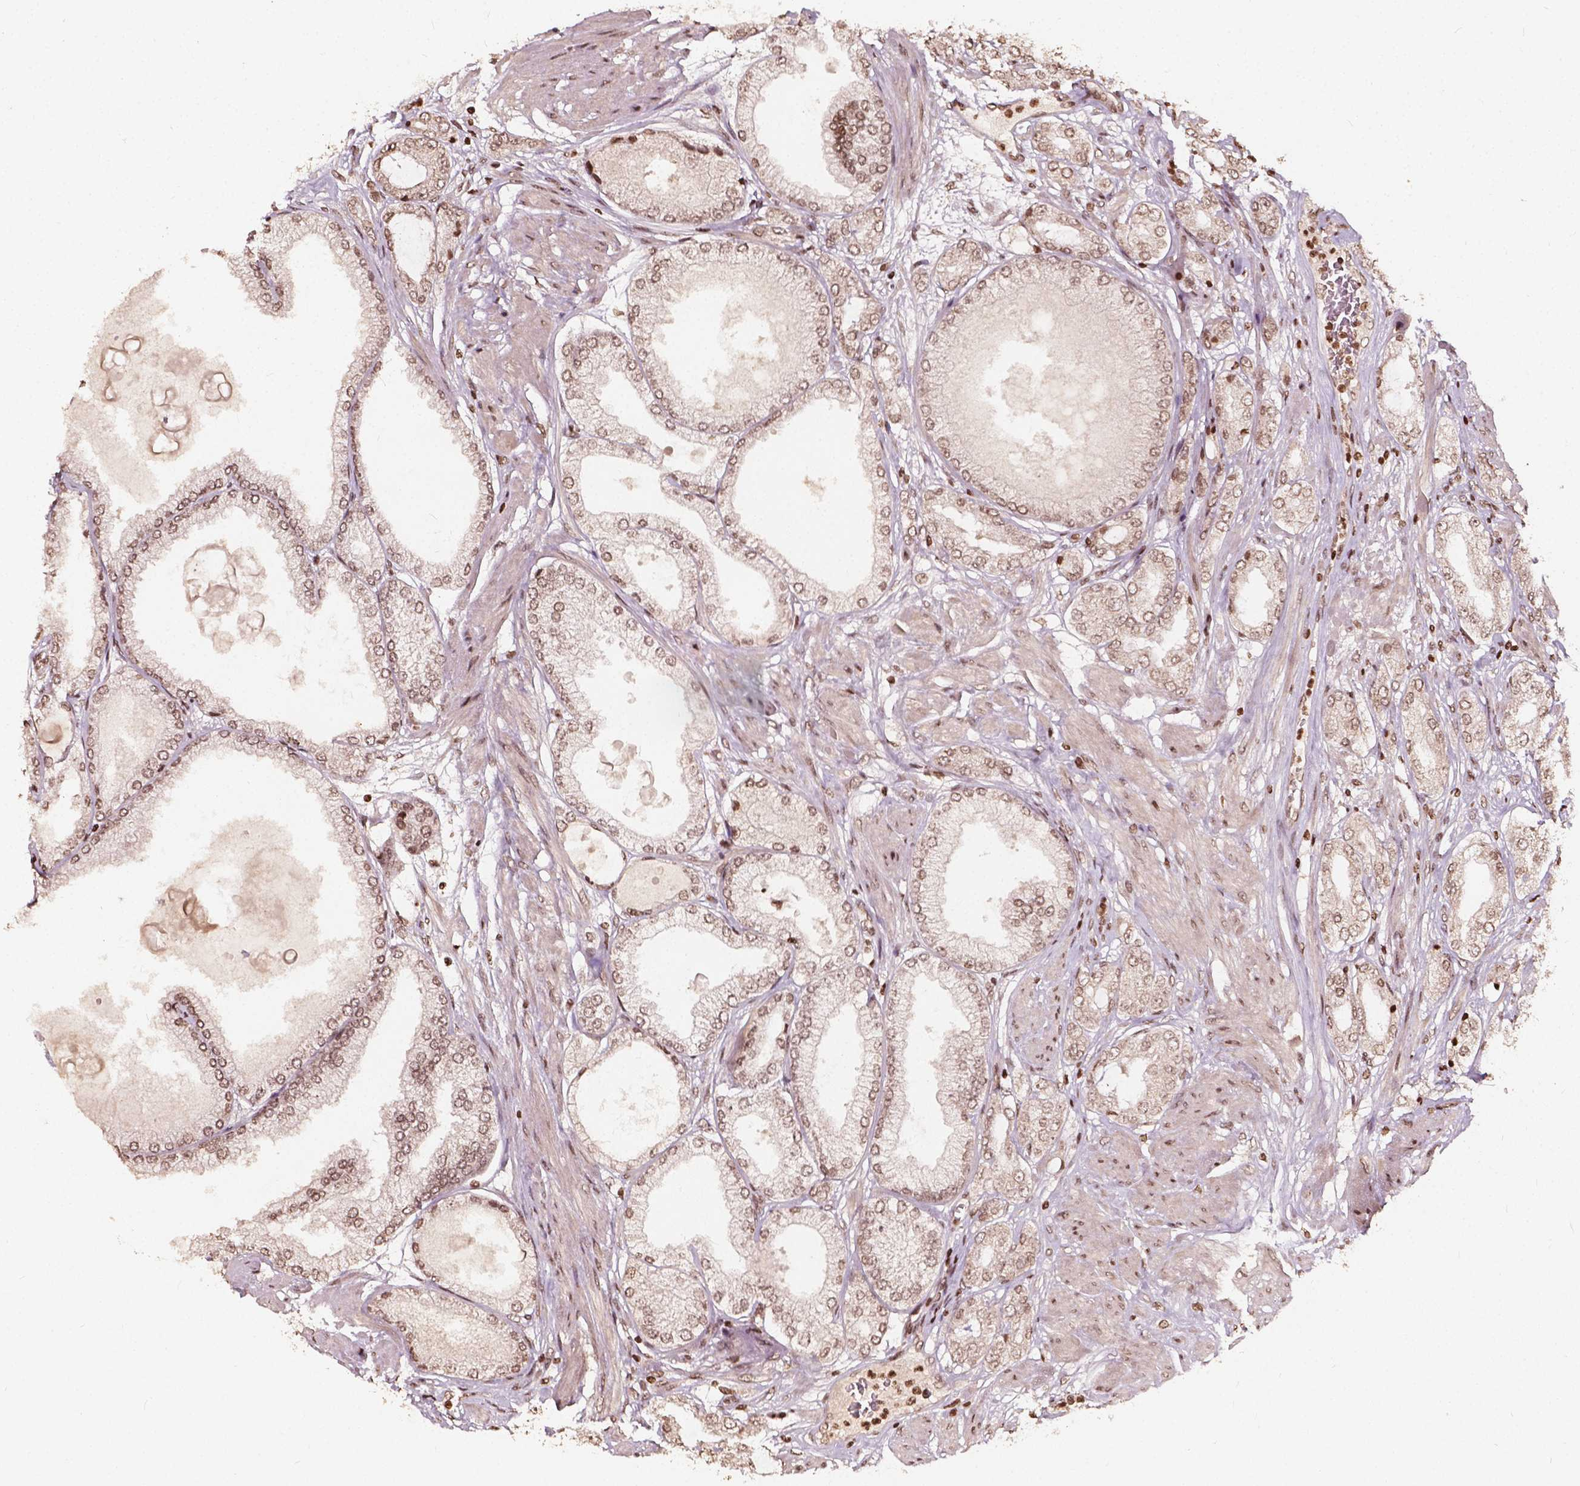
{"staining": {"intensity": "weak", "quantity": ">75%", "location": "nuclear"}, "tissue": "prostate cancer", "cell_type": "Tumor cells", "image_type": "cancer", "snomed": [{"axis": "morphology", "description": "Adenocarcinoma, High grade"}, {"axis": "topography", "description": "Prostate"}], "caption": "A brown stain labels weak nuclear staining of a protein in human high-grade adenocarcinoma (prostate) tumor cells.", "gene": "H3C14", "patient": {"sex": "male", "age": 68}}